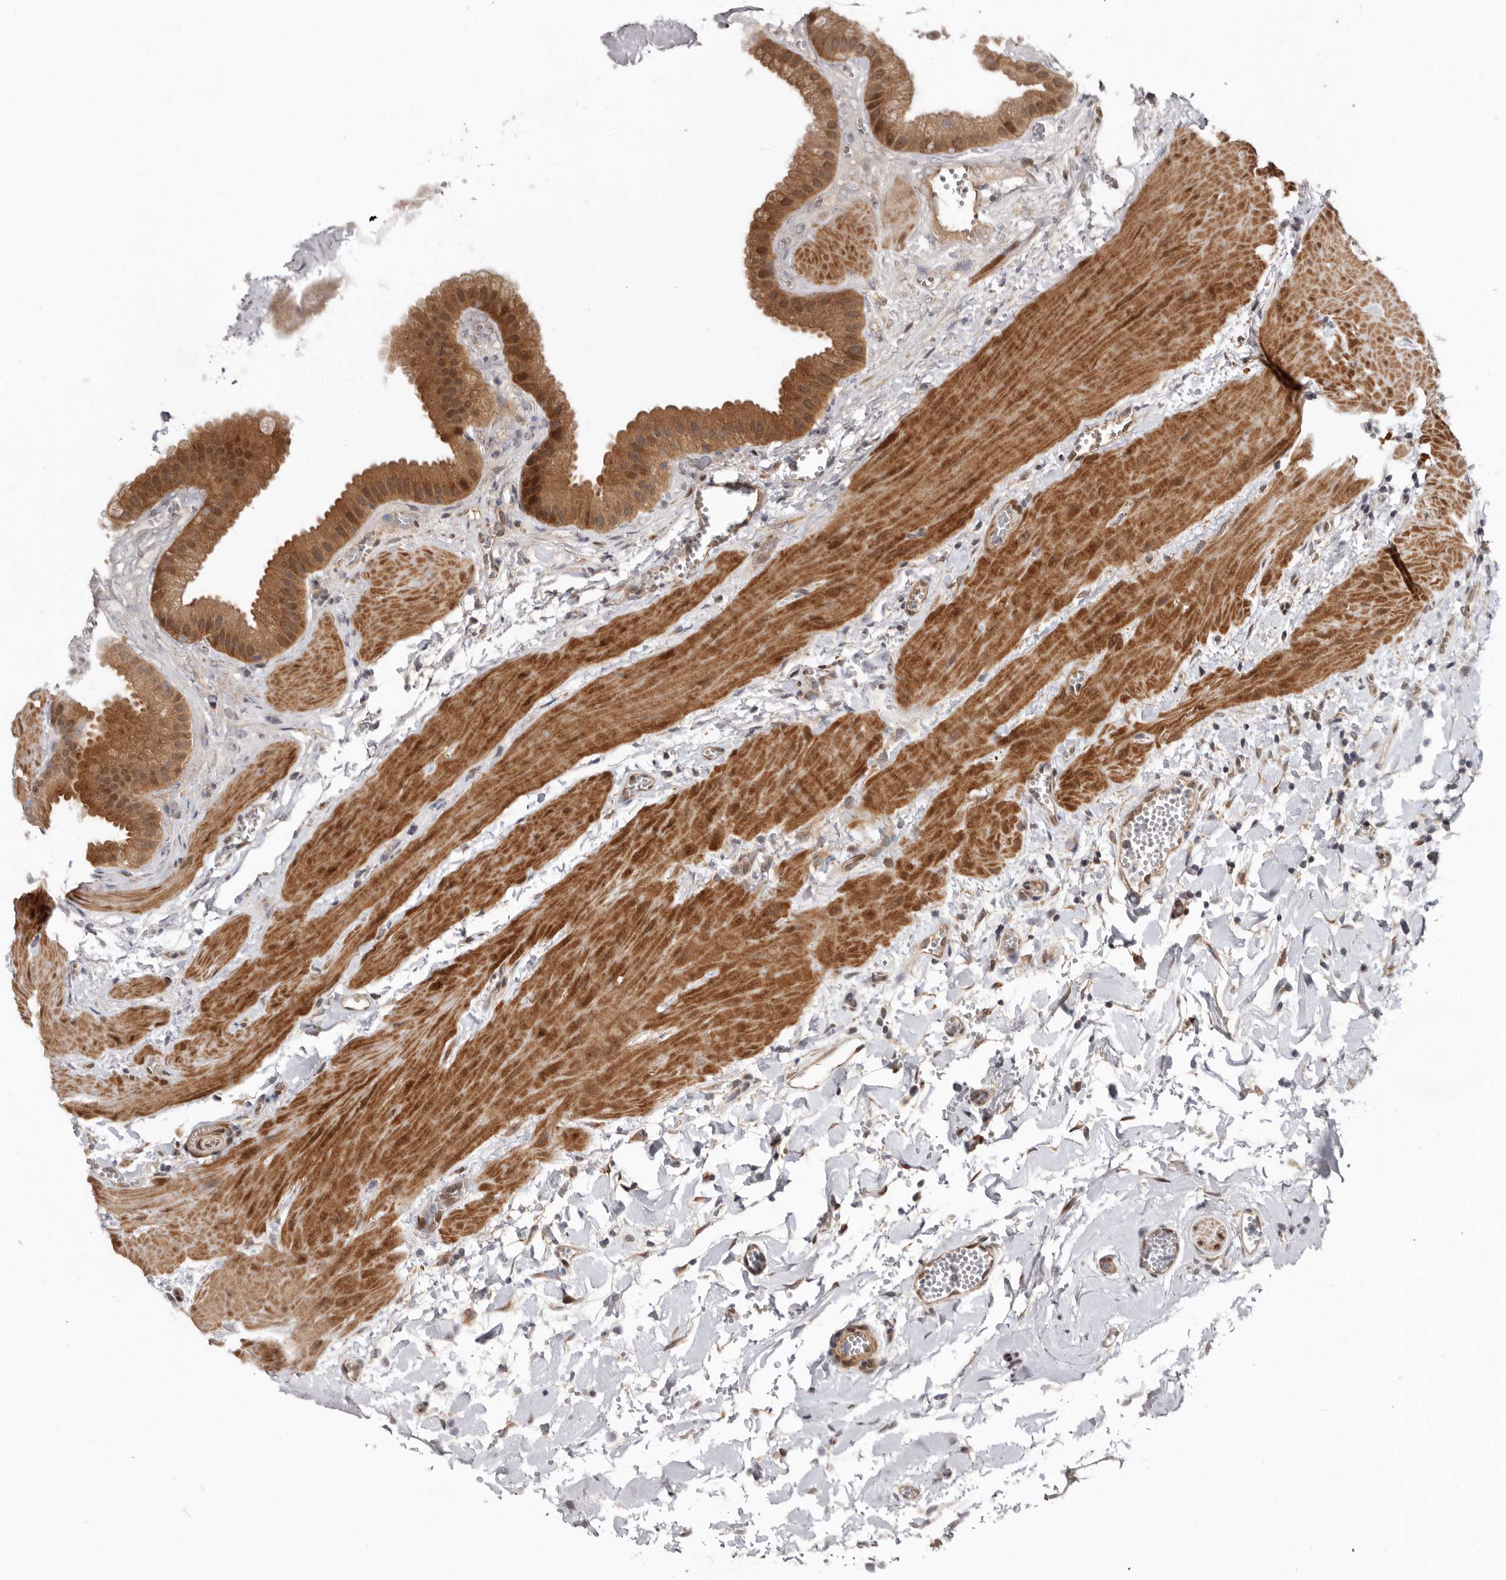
{"staining": {"intensity": "strong", "quantity": ">75%", "location": "cytoplasmic/membranous,nuclear"}, "tissue": "gallbladder", "cell_type": "Glandular cells", "image_type": "normal", "snomed": [{"axis": "morphology", "description": "Normal tissue, NOS"}, {"axis": "topography", "description": "Gallbladder"}], "caption": "Strong cytoplasmic/membranous,nuclear expression for a protein is appreciated in about >75% of glandular cells of benign gallbladder using IHC.", "gene": "SBDS", "patient": {"sex": "male", "age": 55}}